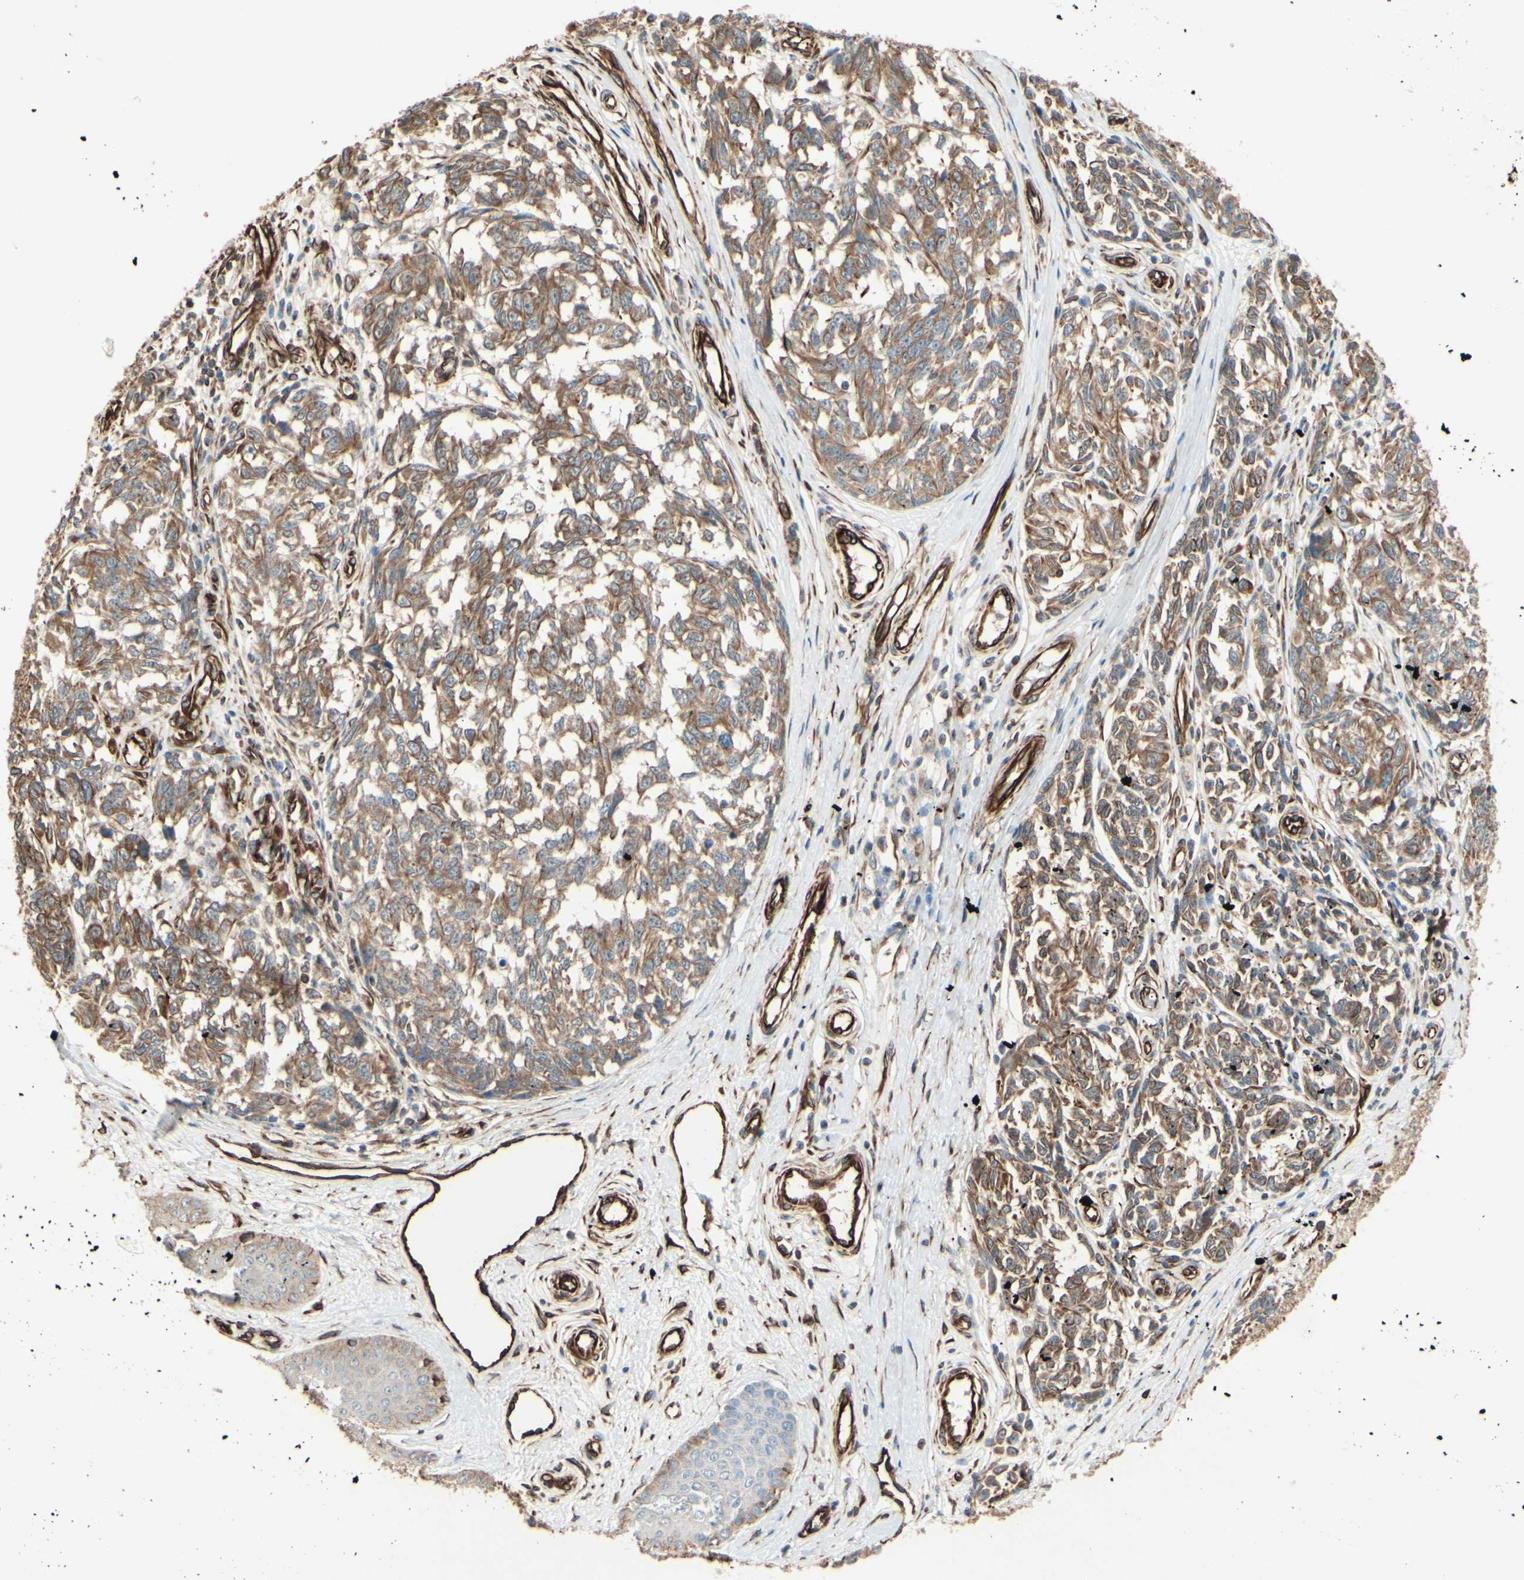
{"staining": {"intensity": "weak", "quantity": "25%-75%", "location": "cytoplasmic/membranous"}, "tissue": "melanoma", "cell_type": "Tumor cells", "image_type": "cancer", "snomed": [{"axis": "morphology", "description": "Malignant melanoma, NOS"}, {"axis": "topography", "description": "Skin"}], "caption": "IHC (DAB) staining of malignant melanoma displays weak cytoplasmic/membranous protein positivity in approximately 25%-75% of tumor cells.", "gene": "TRAF2", "patient": {"sex": "female", "age": 64}}